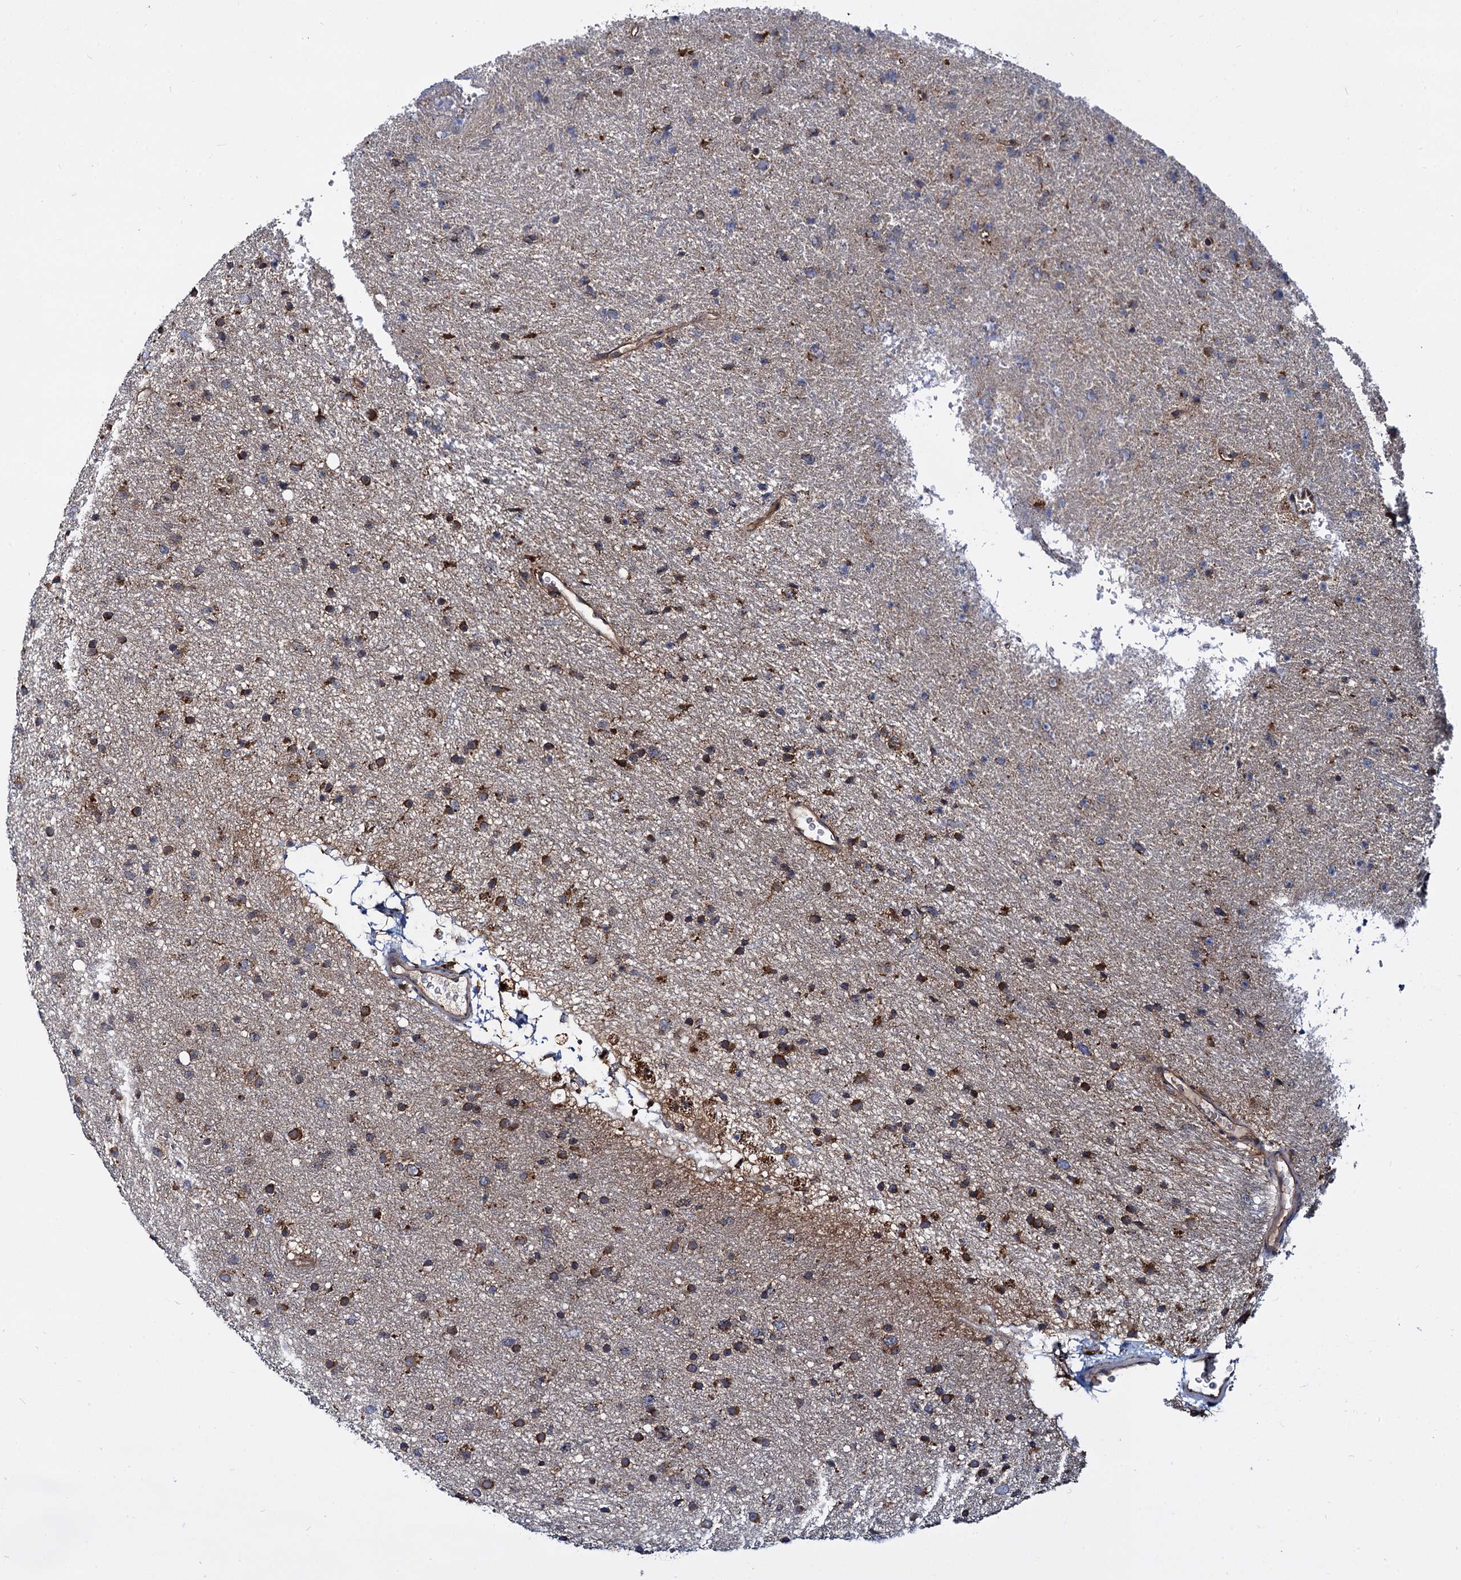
{"staining": {"intensity": "moderate", "quantity": "25%-75%", "location": "cytoplasmic/membranous"}, "tissue": "glioma", "cell_type": "Tumor cells", "image_type": "cancer", "snomed": [{"axis": "morphology", "description": "Glioma, malignant, Low grade"}, {"axis": "topography", "description": "Cerebral cortex"}], "caption": "This histopathology image shows glioma stained with immunohistochemistry (IHC) to label a protein in brown. The cytoplasmic/membranous of tumor cells show moderate positivity for the protein. Nuclei are counter-stained blue.", "gene": "UFM1", "patient": {"sex": "female", "age": 39}}